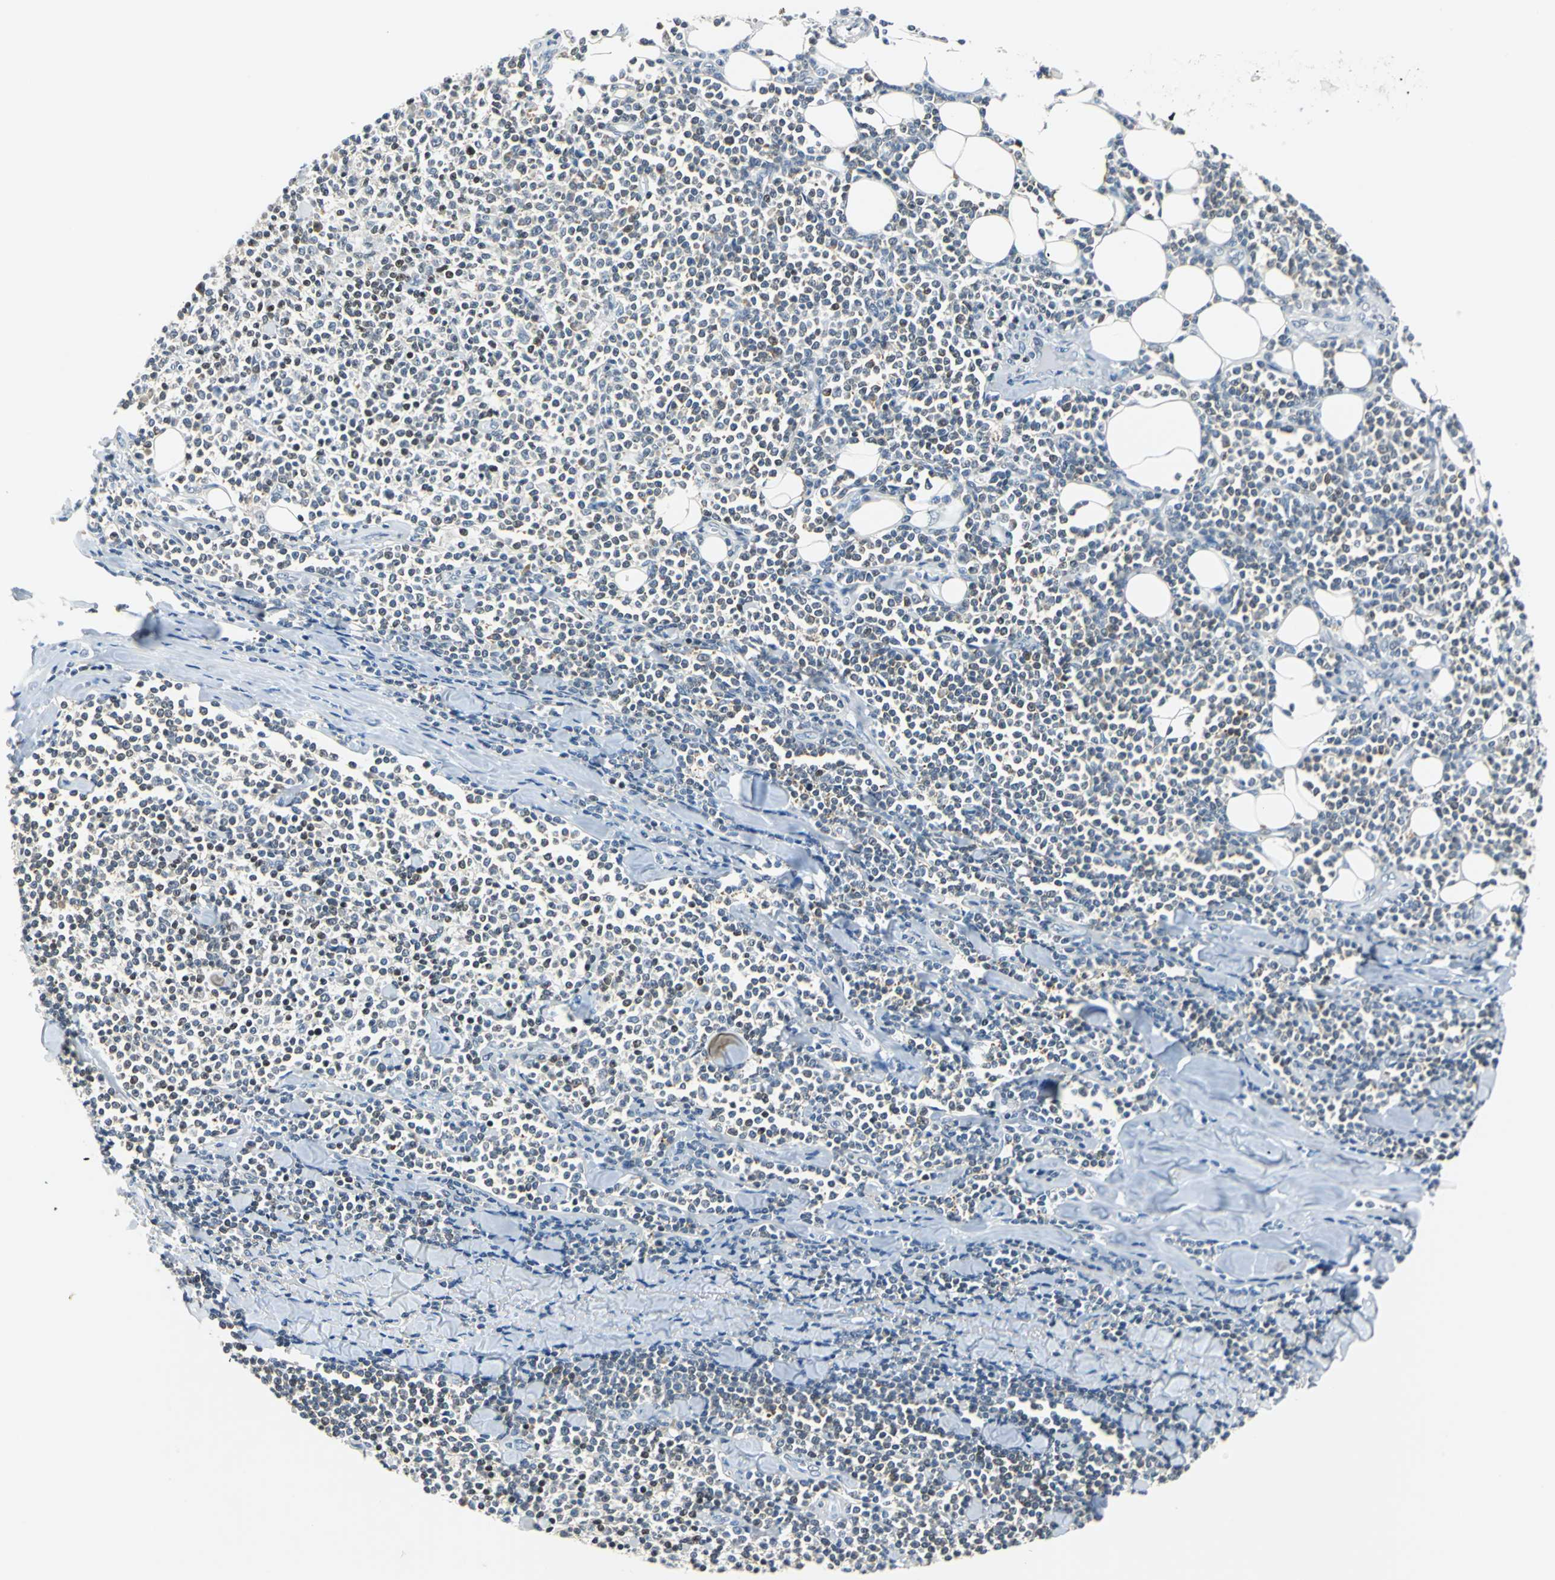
{"staining": {"intensity": "weak", "quantity": "<25%", "location": "nuclear"}, "tissue": "lymphoma", "cell_type": "Tumor cells", "image_type": "cancer", "snomed": [{"axis": "morphology", "description": "Malignant lymphoma, non-Hodgkin's type, Low grade"}, {"axis": "topography", "description": "Soft tissue"}], "caption": "This is an IHC image of human lymphoma. There is no positivity in tumor cells.", "gene": "HCFC2", "patient": {"sex": "male", "age": 92}}